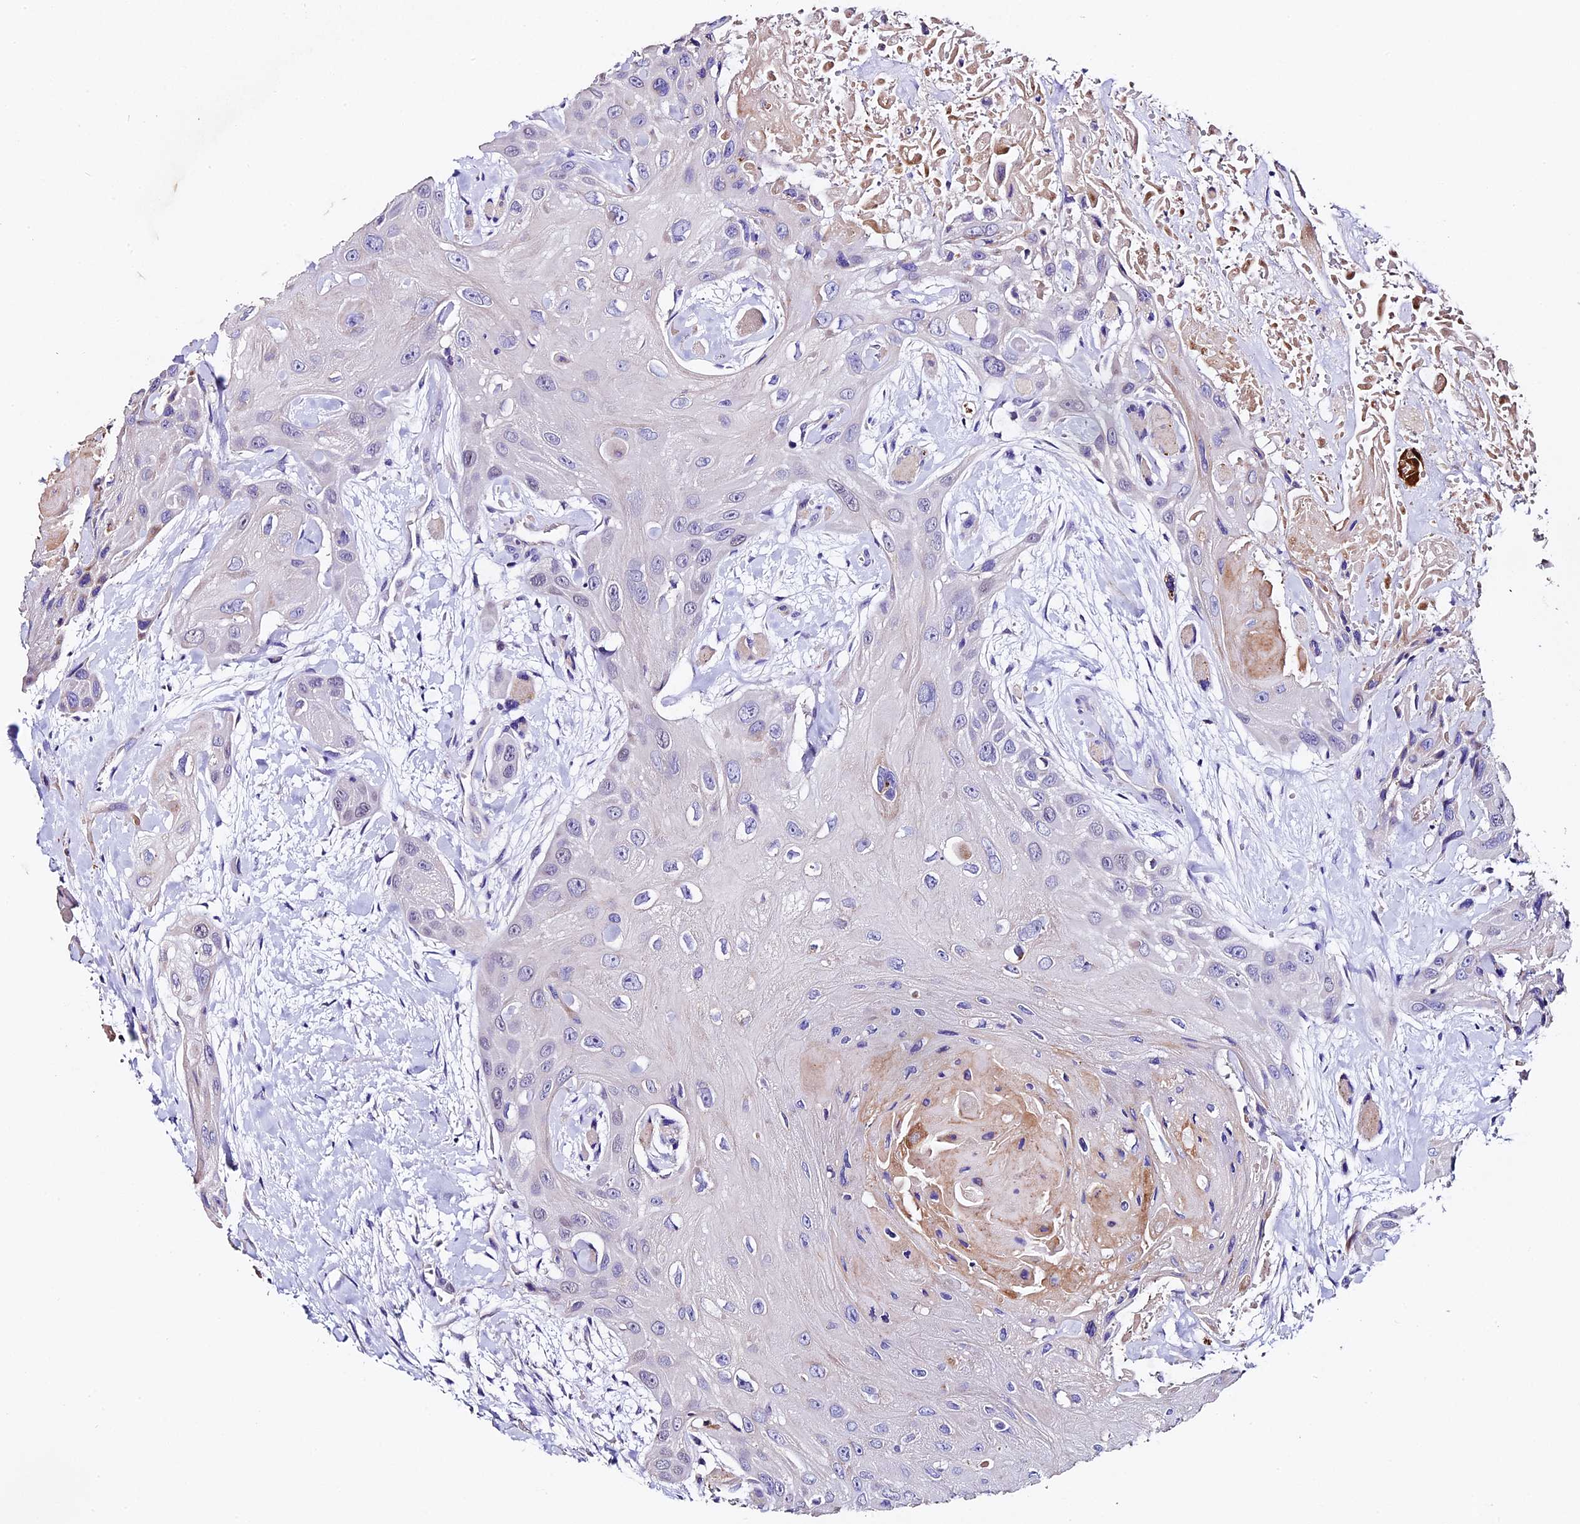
{"staining": {"intensity": "negative", "quantity": "none", "location": "none"}, "tissue": "head and neck cancer", "cell_type": "Tumor cells", "image_type": "cancer", "snomed": [{"axis": "morphology", "description": "Squamous cell carcinoma, NOS"}, {"axis": "topography", "description": "Head-Neck"}], "caption": "A micrograph of human head and neck cancer (squamous cell carcinoma) is negative for staining in tumor cells. The staining was performed using DAB (3,3'-diaminobenzidine) to visualize the protein expression in brown, while the nuclei were stained in blue with hematoxylin (Magnification: 20x).", "gene": "FBXW9", "patient": {"sex": "male", "age": 81}}